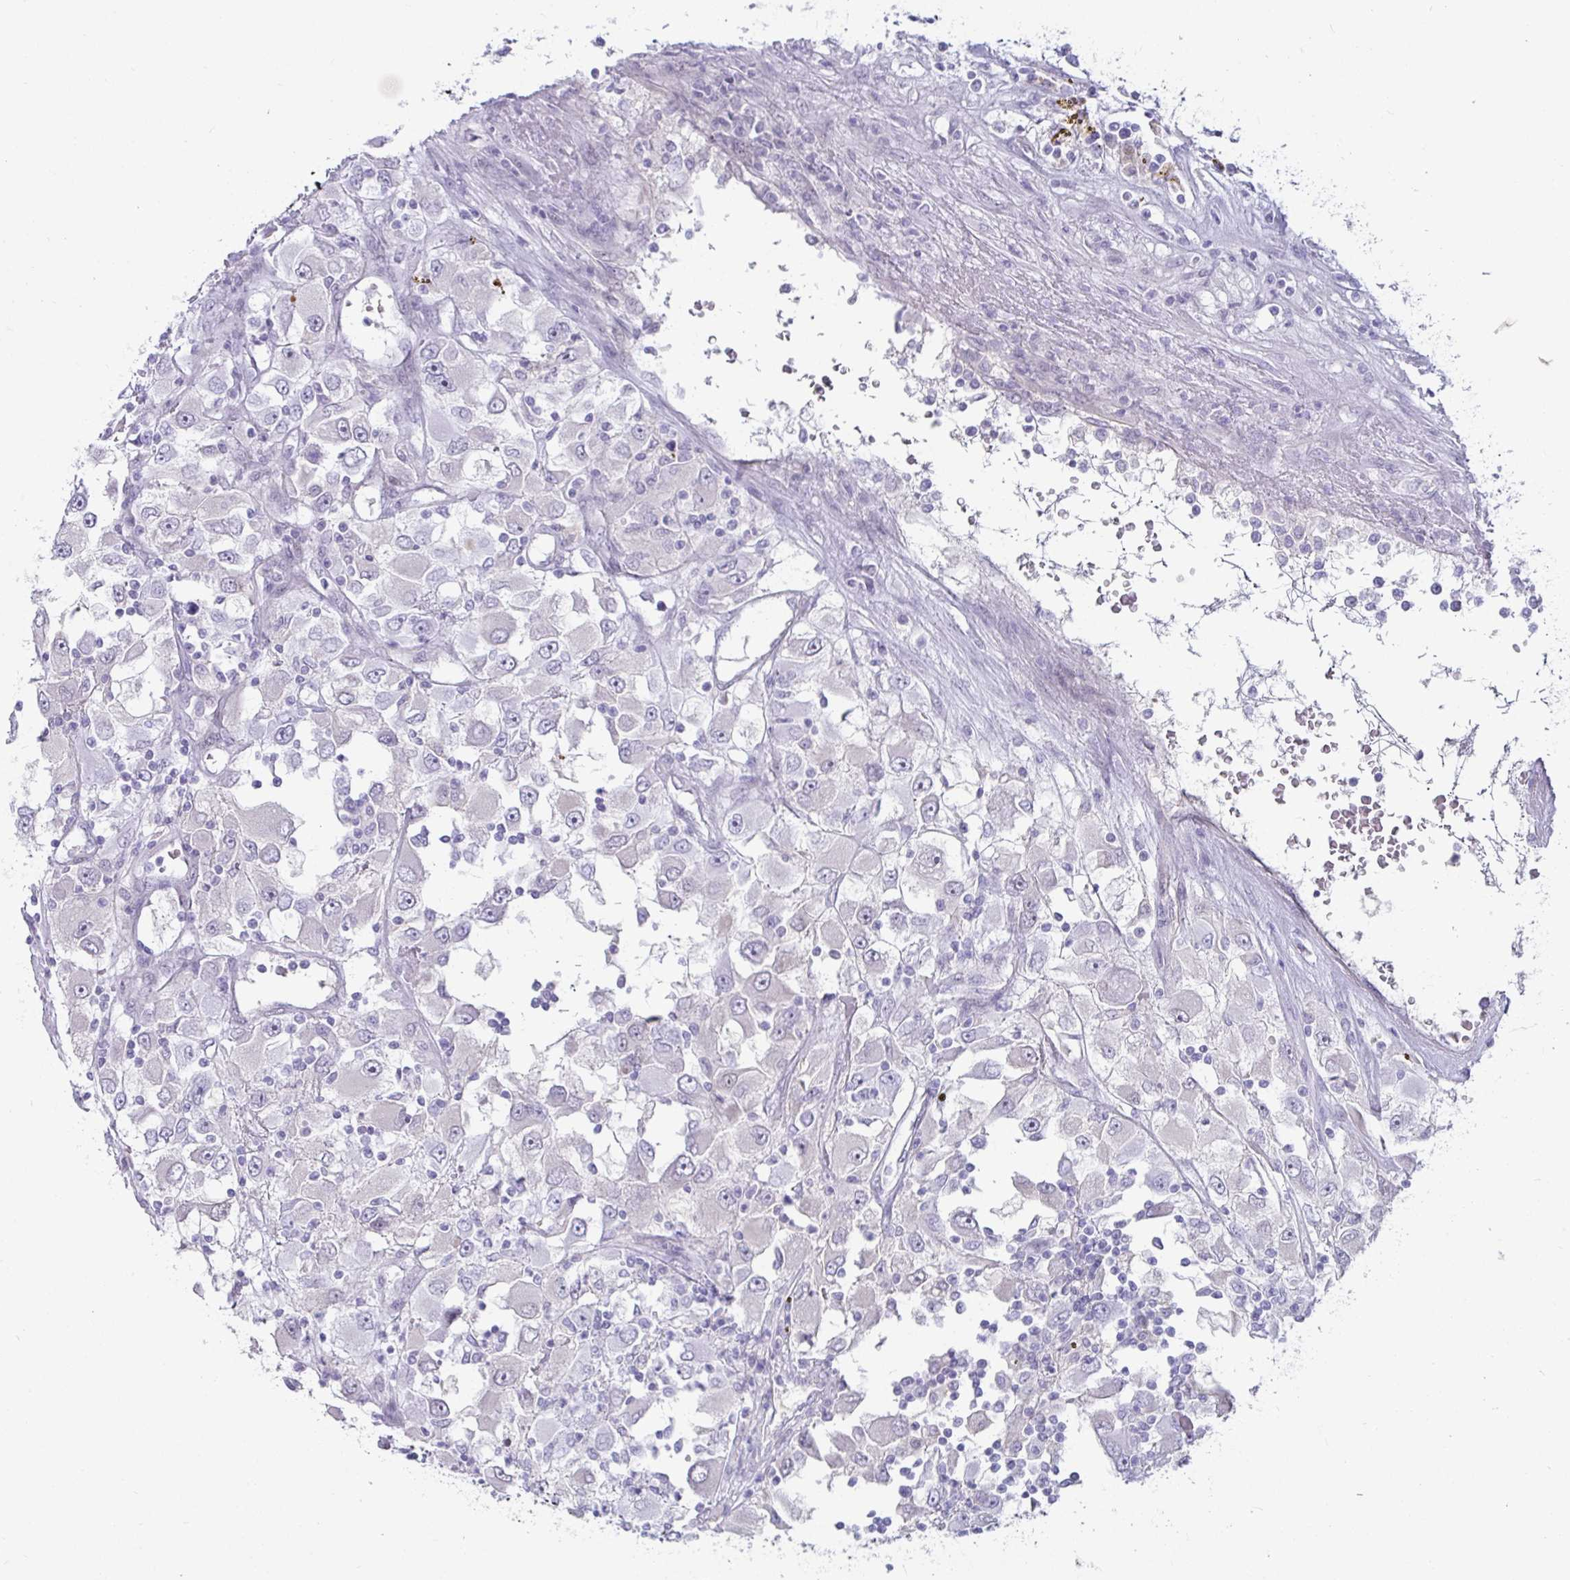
{"staining": {"intensity": "negative", "quantity": "none", "location": "none"}, "tissue": "renal cancer", "cell_type": "Tumor cells", "image_type": "cancer", "snomed": [{"axis": "morphology", "description": "Adenocarcinoma, NOS"}, {"axis": "topography", "description": "Kidney"}], "caption": "DAB immunohistochemical staining of renal cancer reveals no significant expression in tumor cells.", "gene": "NPY", "patient": {"sex": "female", "age": 52}}